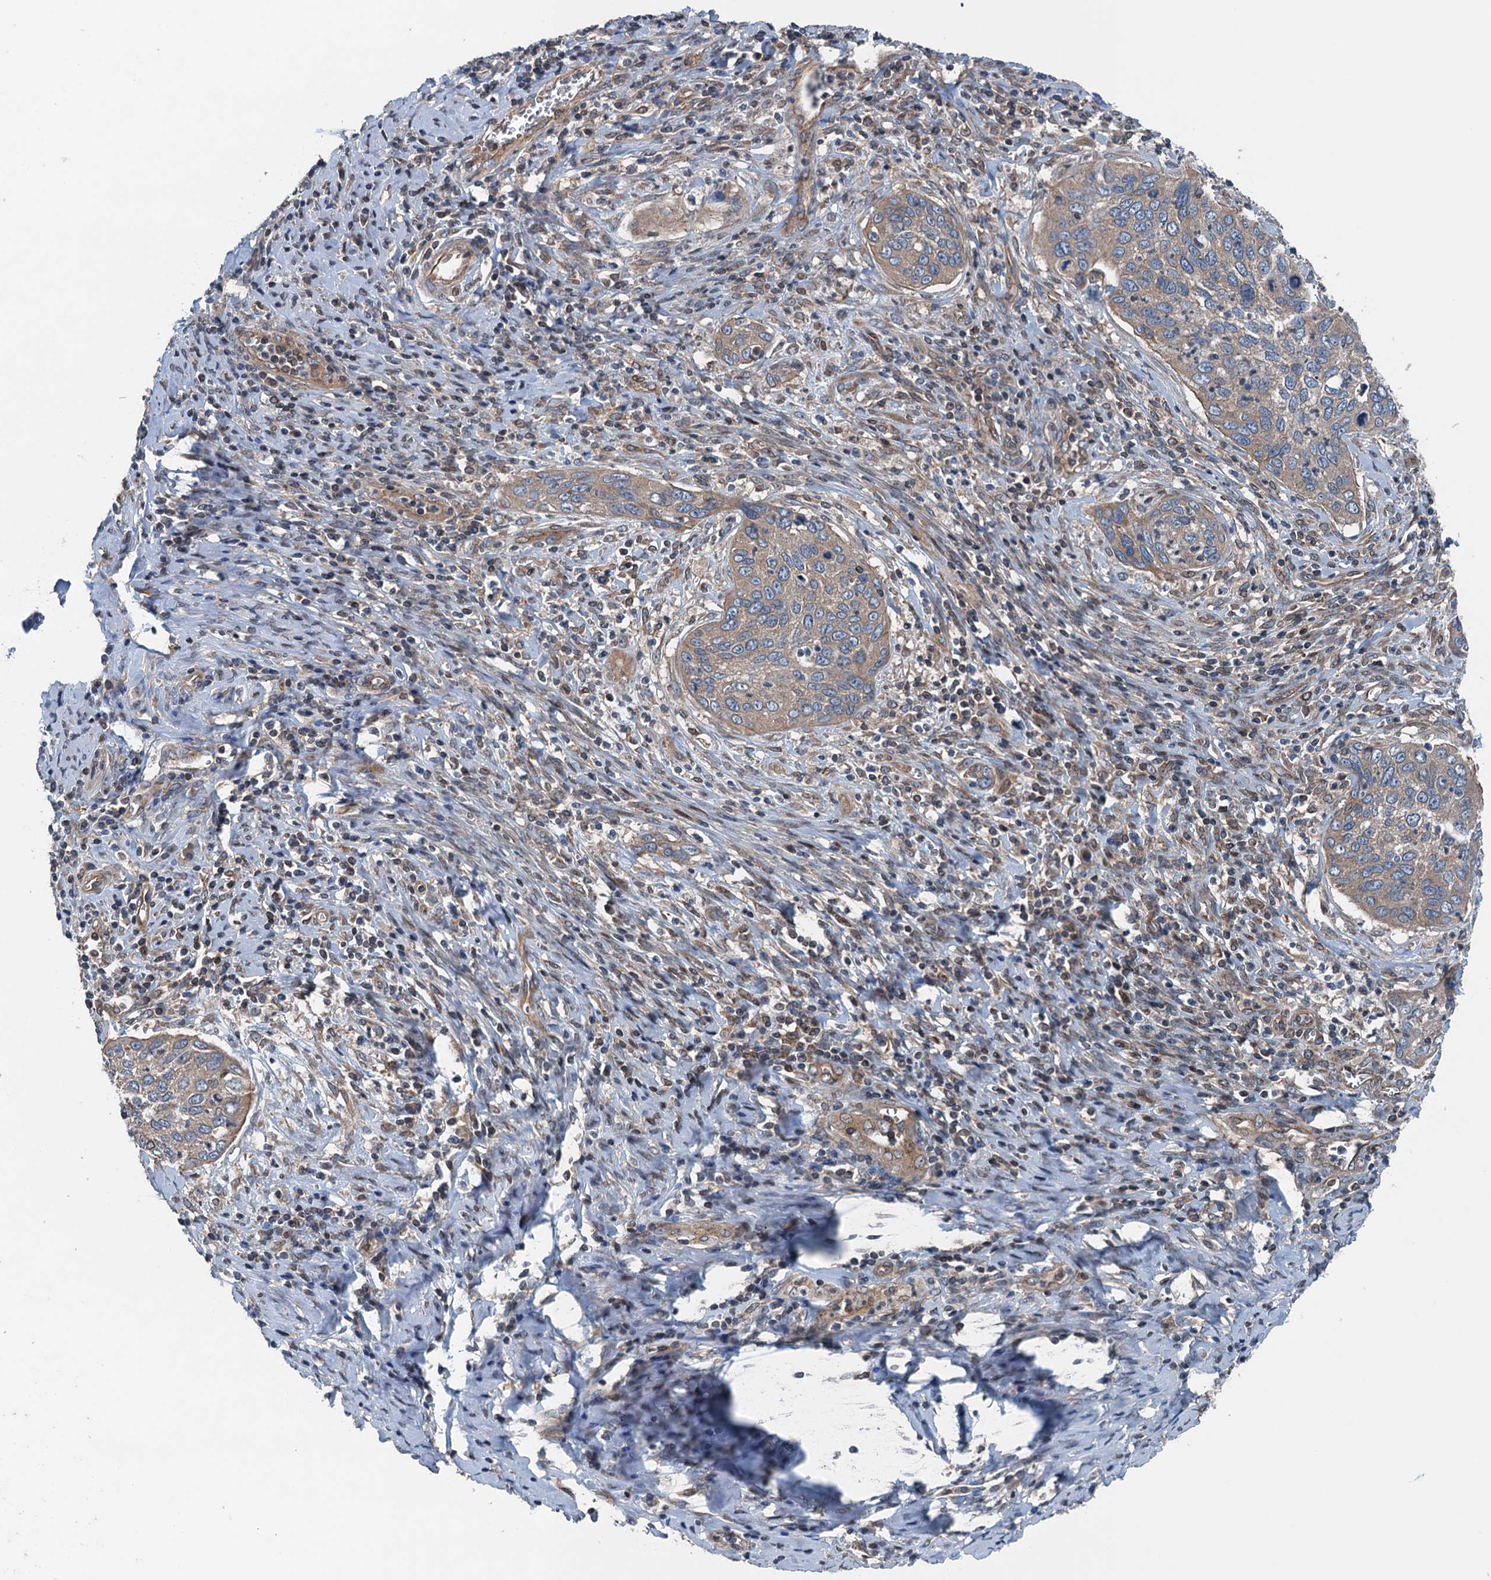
{"staining": {"intensity": "moderate", "quantity": ">75%", "location": "cytoplasmic/membranous"}, "tissue": "cervical cancer", "cell_type": "Tumor cells", "image_type": "cancer", "snomed": [{"axis": "morphology", "description": "Squamous cell carcinoma, NOS"}, {"axis": "topography", "description": "Cervix"}], "caption": "IHC (DAB (3,3'-diaminobenzidine)) staining of cervical cancer (squamous cell carcinoma) demonstrates moderate cytoplasmic/membranous protein positivity in approximately >75% of tumor cells. (Brightfield microscopy of DAB IHC at high magnification).", "gene": "TRAPPC8", "patient": {"sex": "female", "age": 53}}